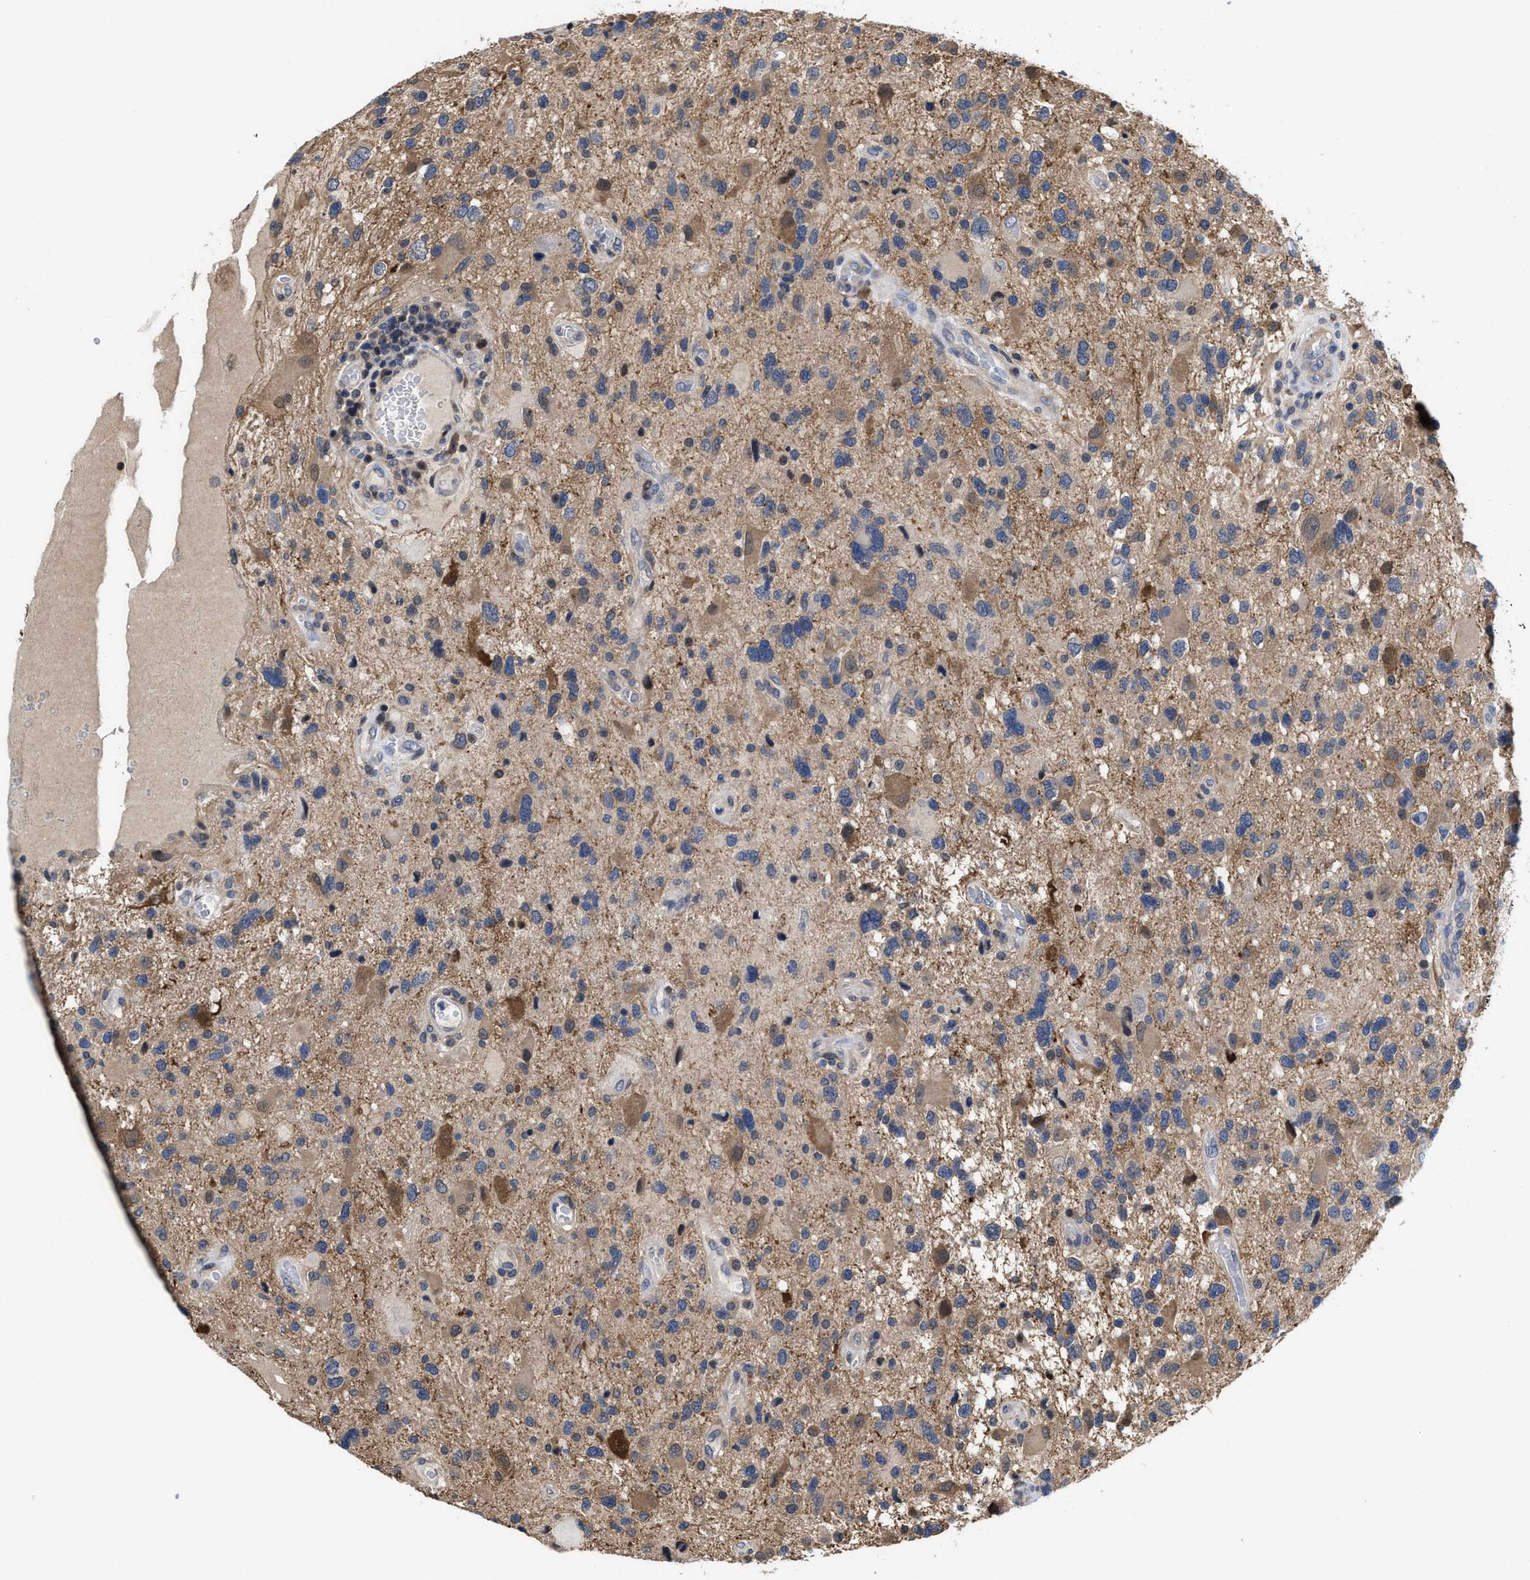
{"staining": {"intensity": "moderate", "quantity": "<25%", "location": "cytoplasmic/membranous"}, "tissue": "glioma", "cell_type": "Tumor cells", "image_type": "cancer", "snomed": [{"axis": "morphology", "description": "Glioma, malignant, High grade"}, {"axis": "topography", "description": "Brain"}], "caption": "Moderate cytoplasmic/membranous expression for a protein is identified in approximately <25% of tumor cells of glioma using immunohistochemistry.", "gene": "KIF12", "patient": {"sex": "male", "age": 33}}